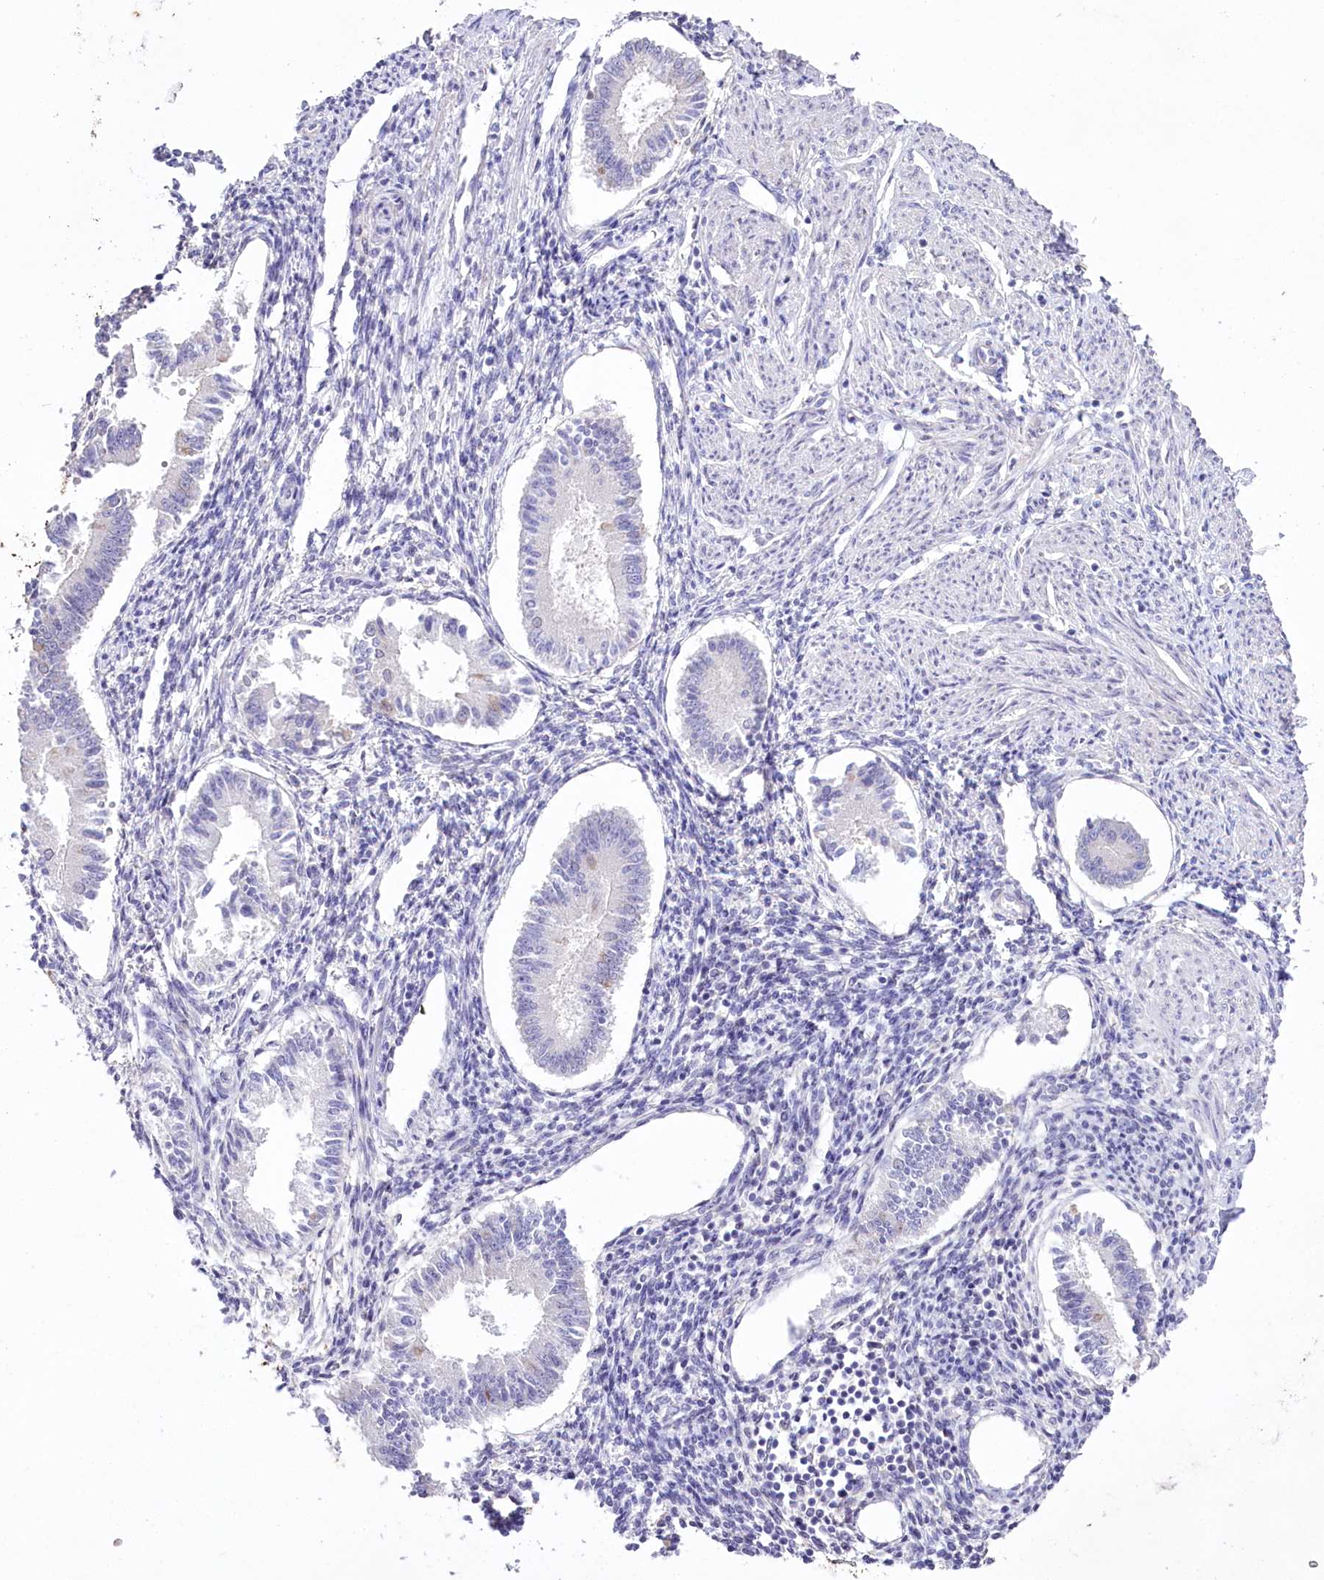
{"staining": {"intensity": "negative", "quantity": "none", "location": "none"}, "tissue": "endometrium", "cell_type": "Cells in endometrial stroma", "image_type": "normal", "snomed": [{"axis": "morphology", "description": "Normal tissue, NOS"}, {"axis": "topography", "description": "Uterus"}, {"axis": "topography", "description": "Endometrium"}], "caption": "Immunohistochemistry of benign endometrium displays no expression in cells in endometrial stroma.", "gene": "MYOZ1", "patient": {"sex": "female", "age": 48}}